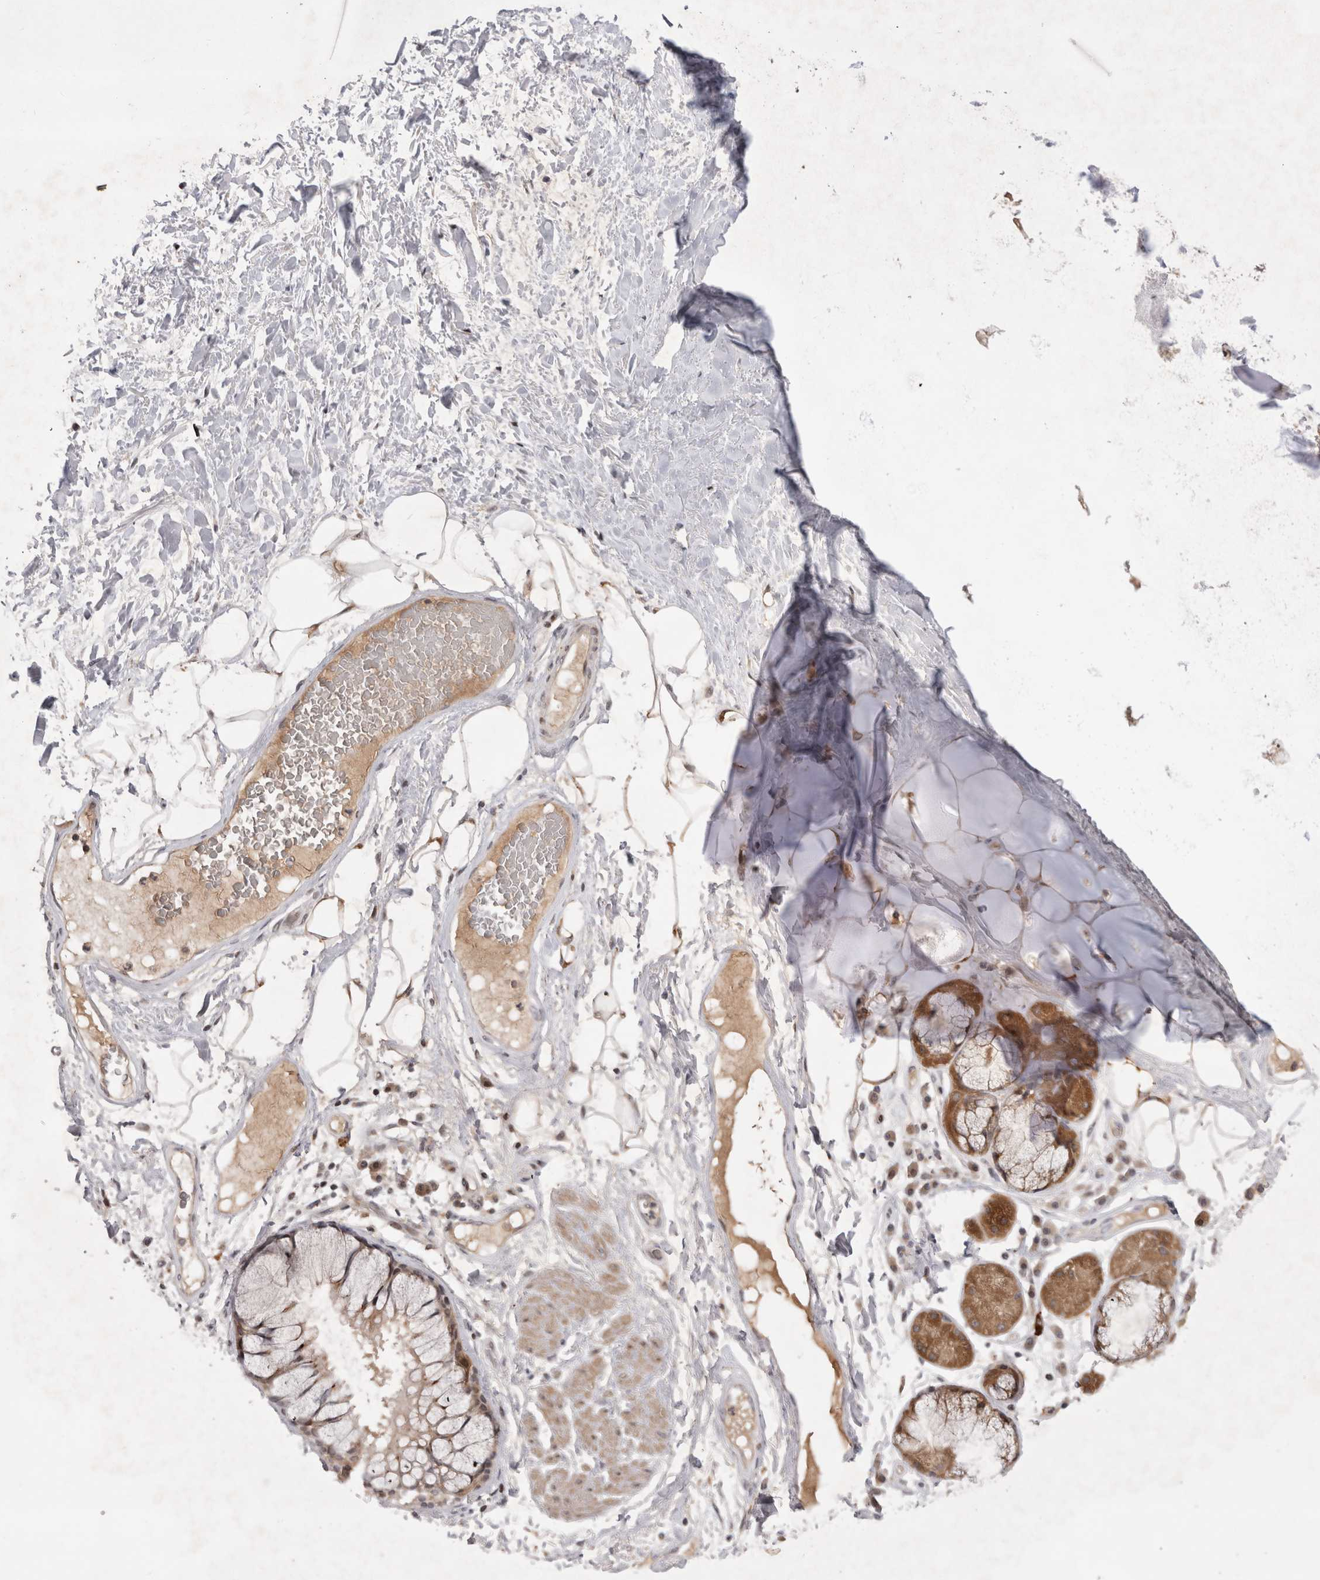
{"staining": {"intensity": "weak", "quantity": ">75%", "location": "cytoplasmic/membranous"}, "tissue": "adipose tissue", "cell_type": "Adipocytes", "image_type": "normal", "snomed": [{"axis": "morphology", "description": "Normal tissue, NOS"}, {"axis": "topography", "description": "Bronchus"}], "caption": "Immunohistochemical staining of unremarkable adipose tissue reveals weak cytoplasmic/membranous protein expression in about >75% of adipocytes.", "gene": "PLEKHM1", "patient": {"sex": "male", "age": 66}}